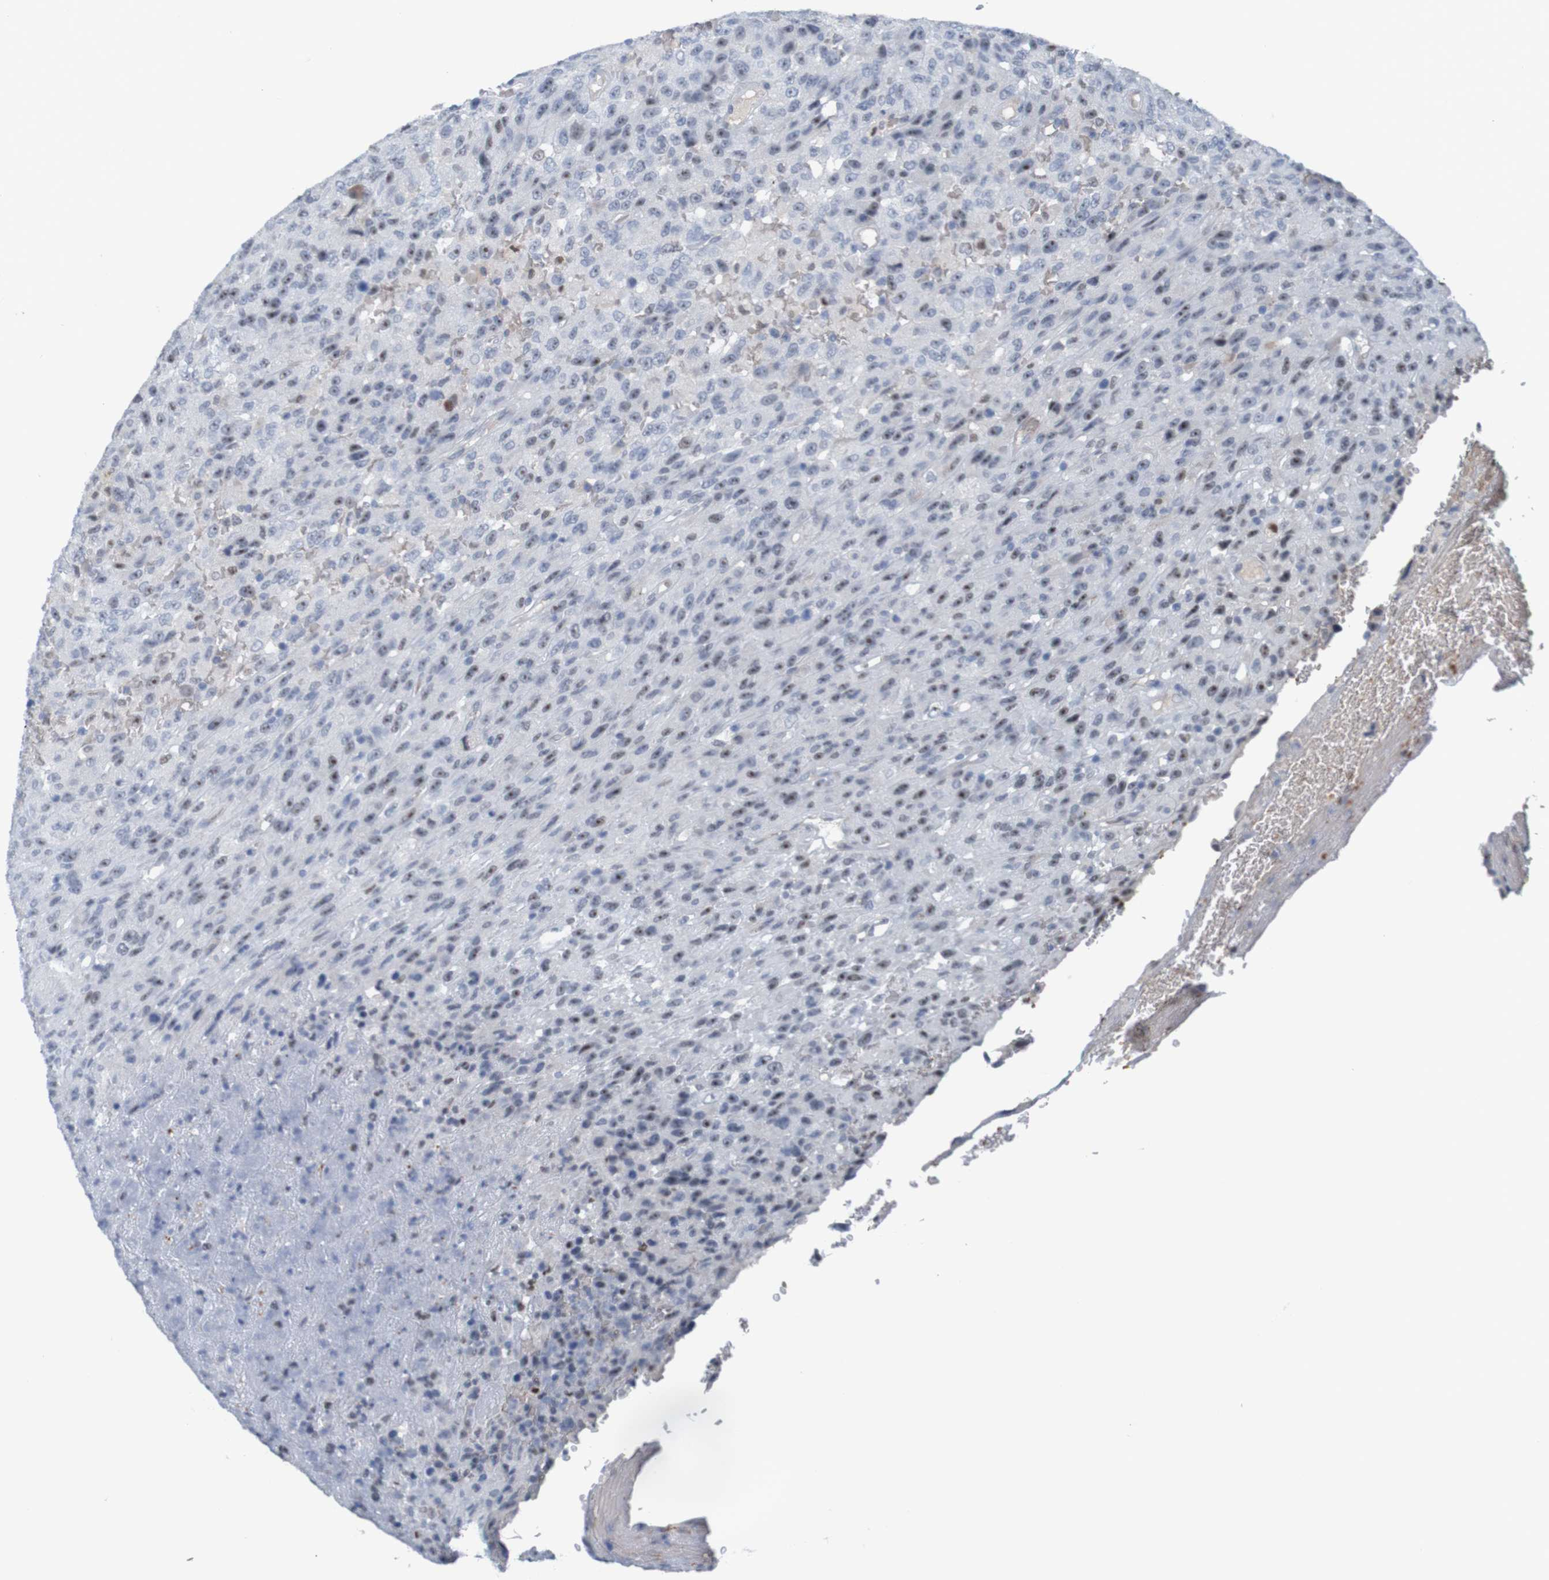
{"staining": {"intensity": "negative", "quantity": "none", "location": "none"}, "tissue": "urothelial cancer", "cell_type": "Tumor cells", "image_type": "cancer", "snomed": [{"axis": "morphology", "description": "Urothelial carcinoma, High grade"}, {"axis": "topography", "description": "Urinary bladder"}], "caption": "Urothelial carcinoma (high-grade) was stained to show a protein in brown. There is no significant positivity in tumor cells.", "gene": "USP36", "patient": {"sex": "male", "age": 66}}